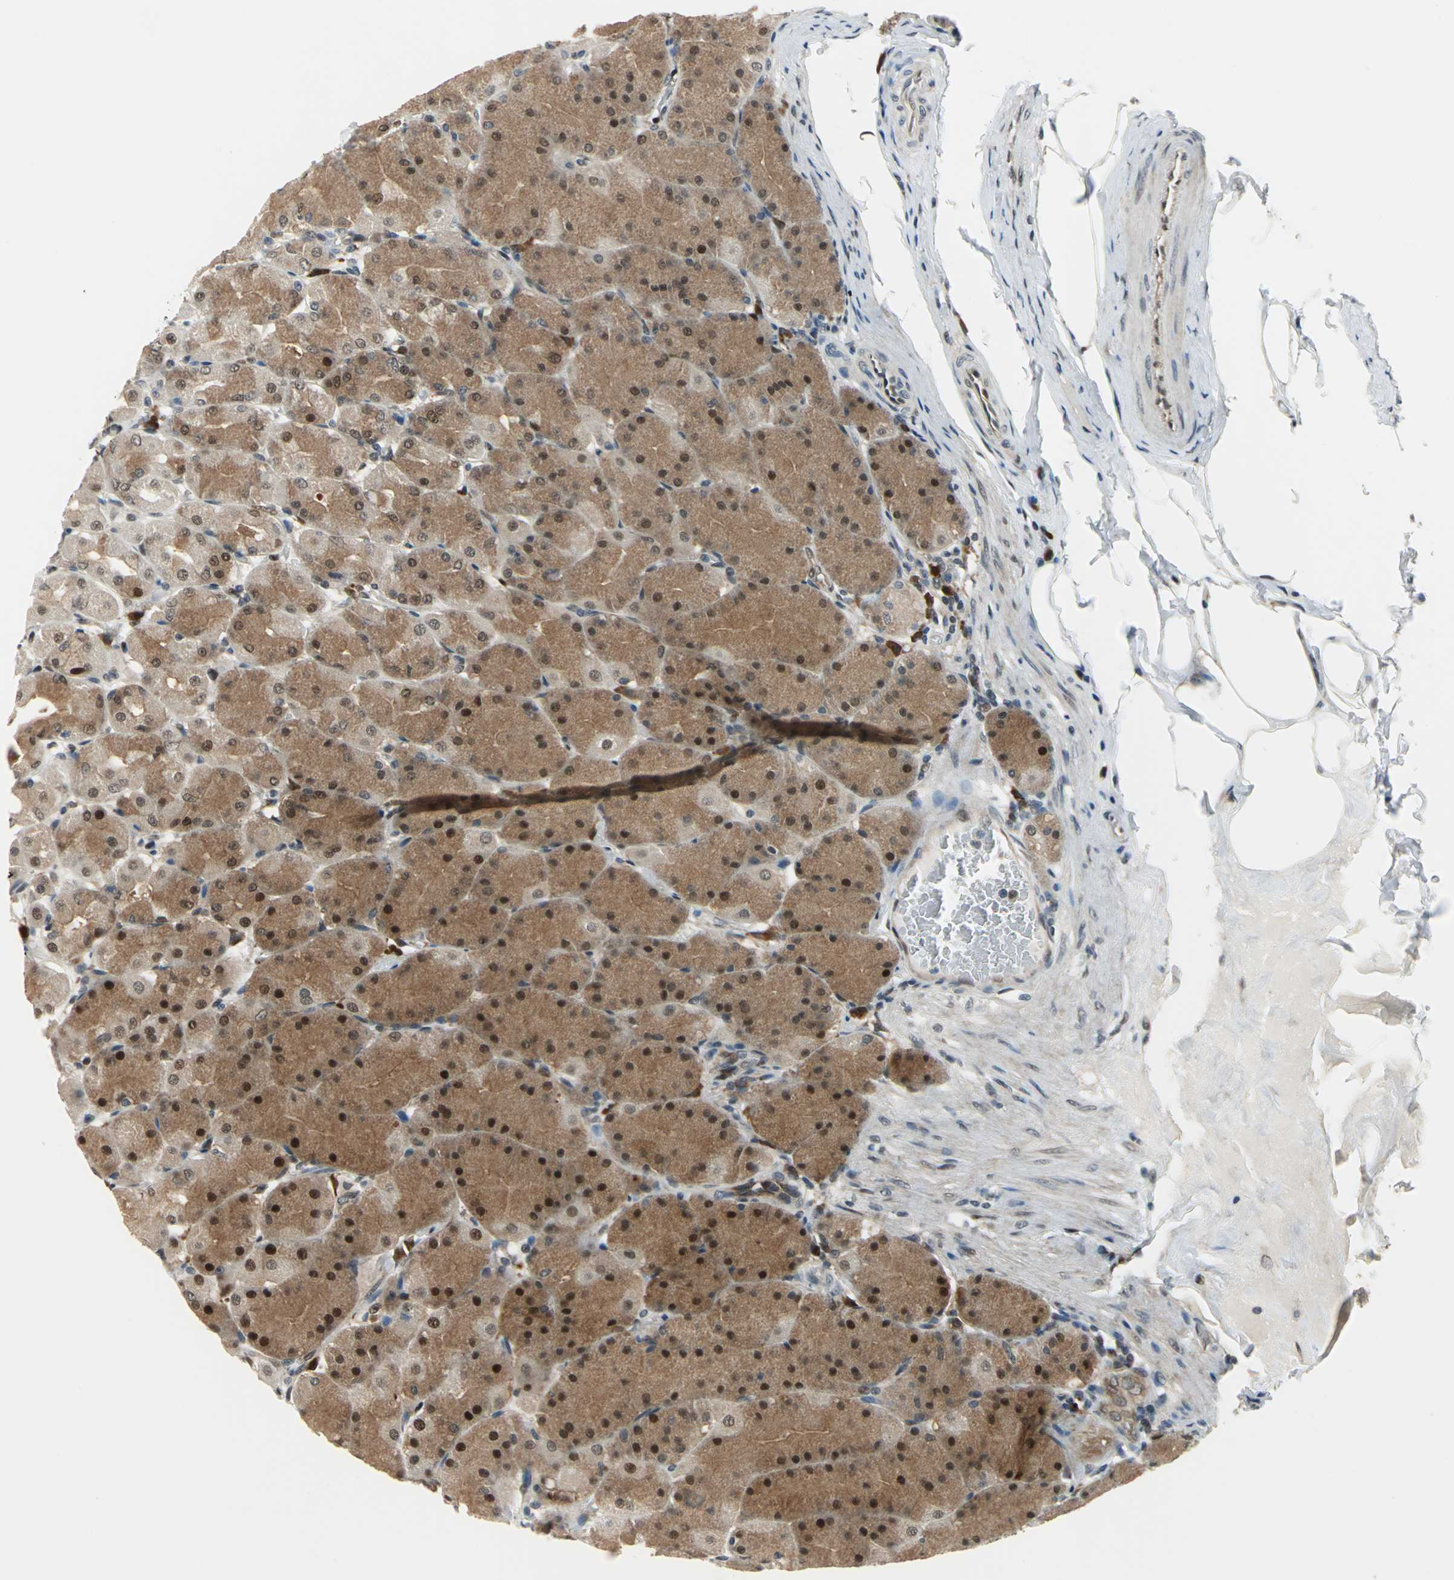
{"staining": {"intensity": "strong", "quantity": ">75%", "location": "cytoplasmic/membranous,nuclear"}, "tissue": "stomach", "cell_type": "Glandular cells", "image_type": "normal", "snomed": [{"axis": "morphology", "description": "Normal tissue, NOS"}, {"axis": "topography", "description": "Stomach, upper"}], "caption": "DAB (3,3'-diaminobenzidine) immunohistochemical staining of unremarkable human stomach demonstrates strong cytoplasmic/membranous,nuclear protein expression in approximately >75% of glandular cells.", "gene": "POLR3K", "patient": {"sex": "female", "age": 56}}